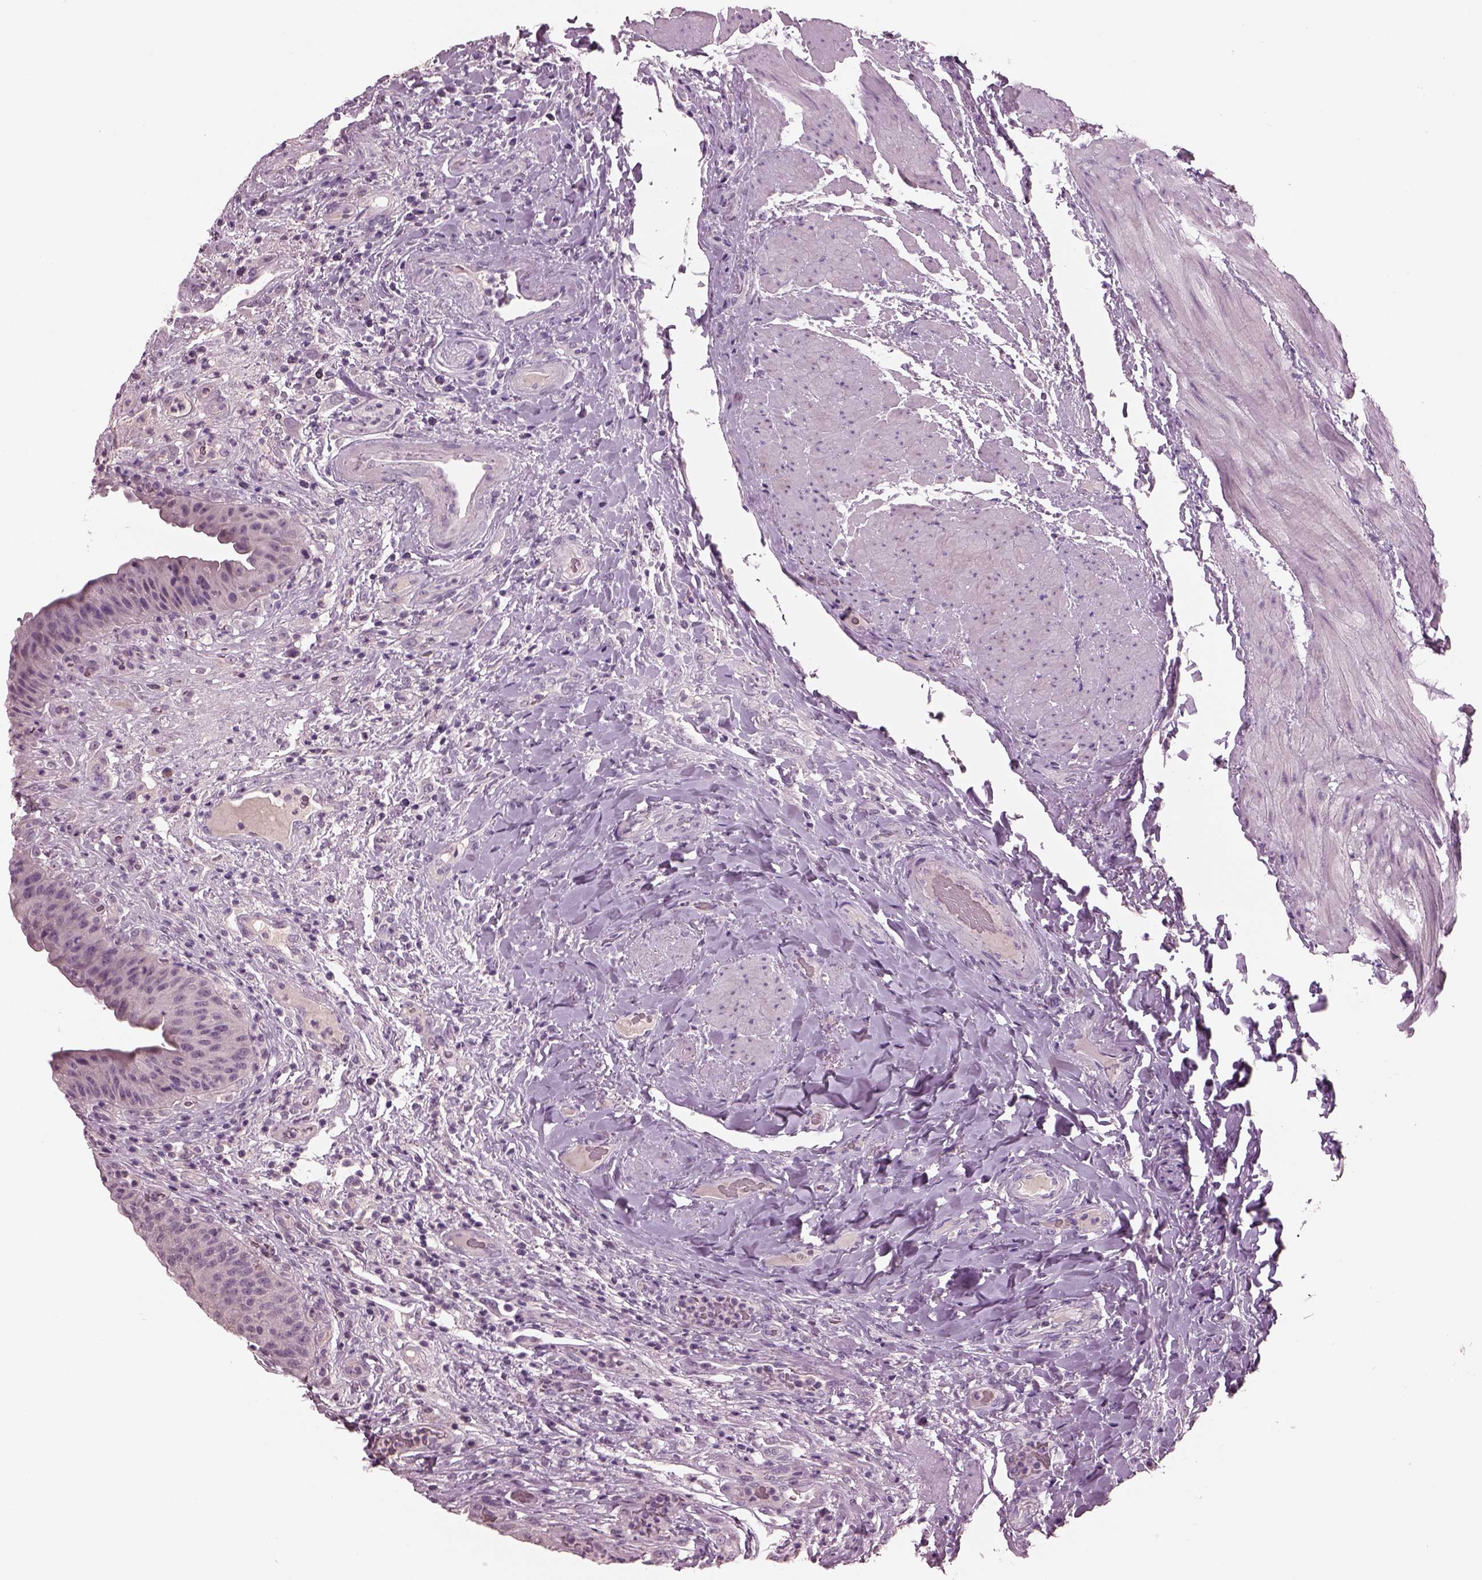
{"staining": {"intensity": "negative", "quantity": "none", "location": "none"}, "tissue": "urinary bladder", "cell_type": "Urothelial cells", "image_type": "normal", "snomed": [{"axis": "morphology", "description": "Normal tissue, NOS"}, {"axis": "topography", "description": "Urinary bladder"}], "caption": "Human urinary bladder stained for a protein using immunohistochemistry shows no positivity in urothelial cells.", "gene": "PACRG", "patient": {"sex": "male", "age": 66}}